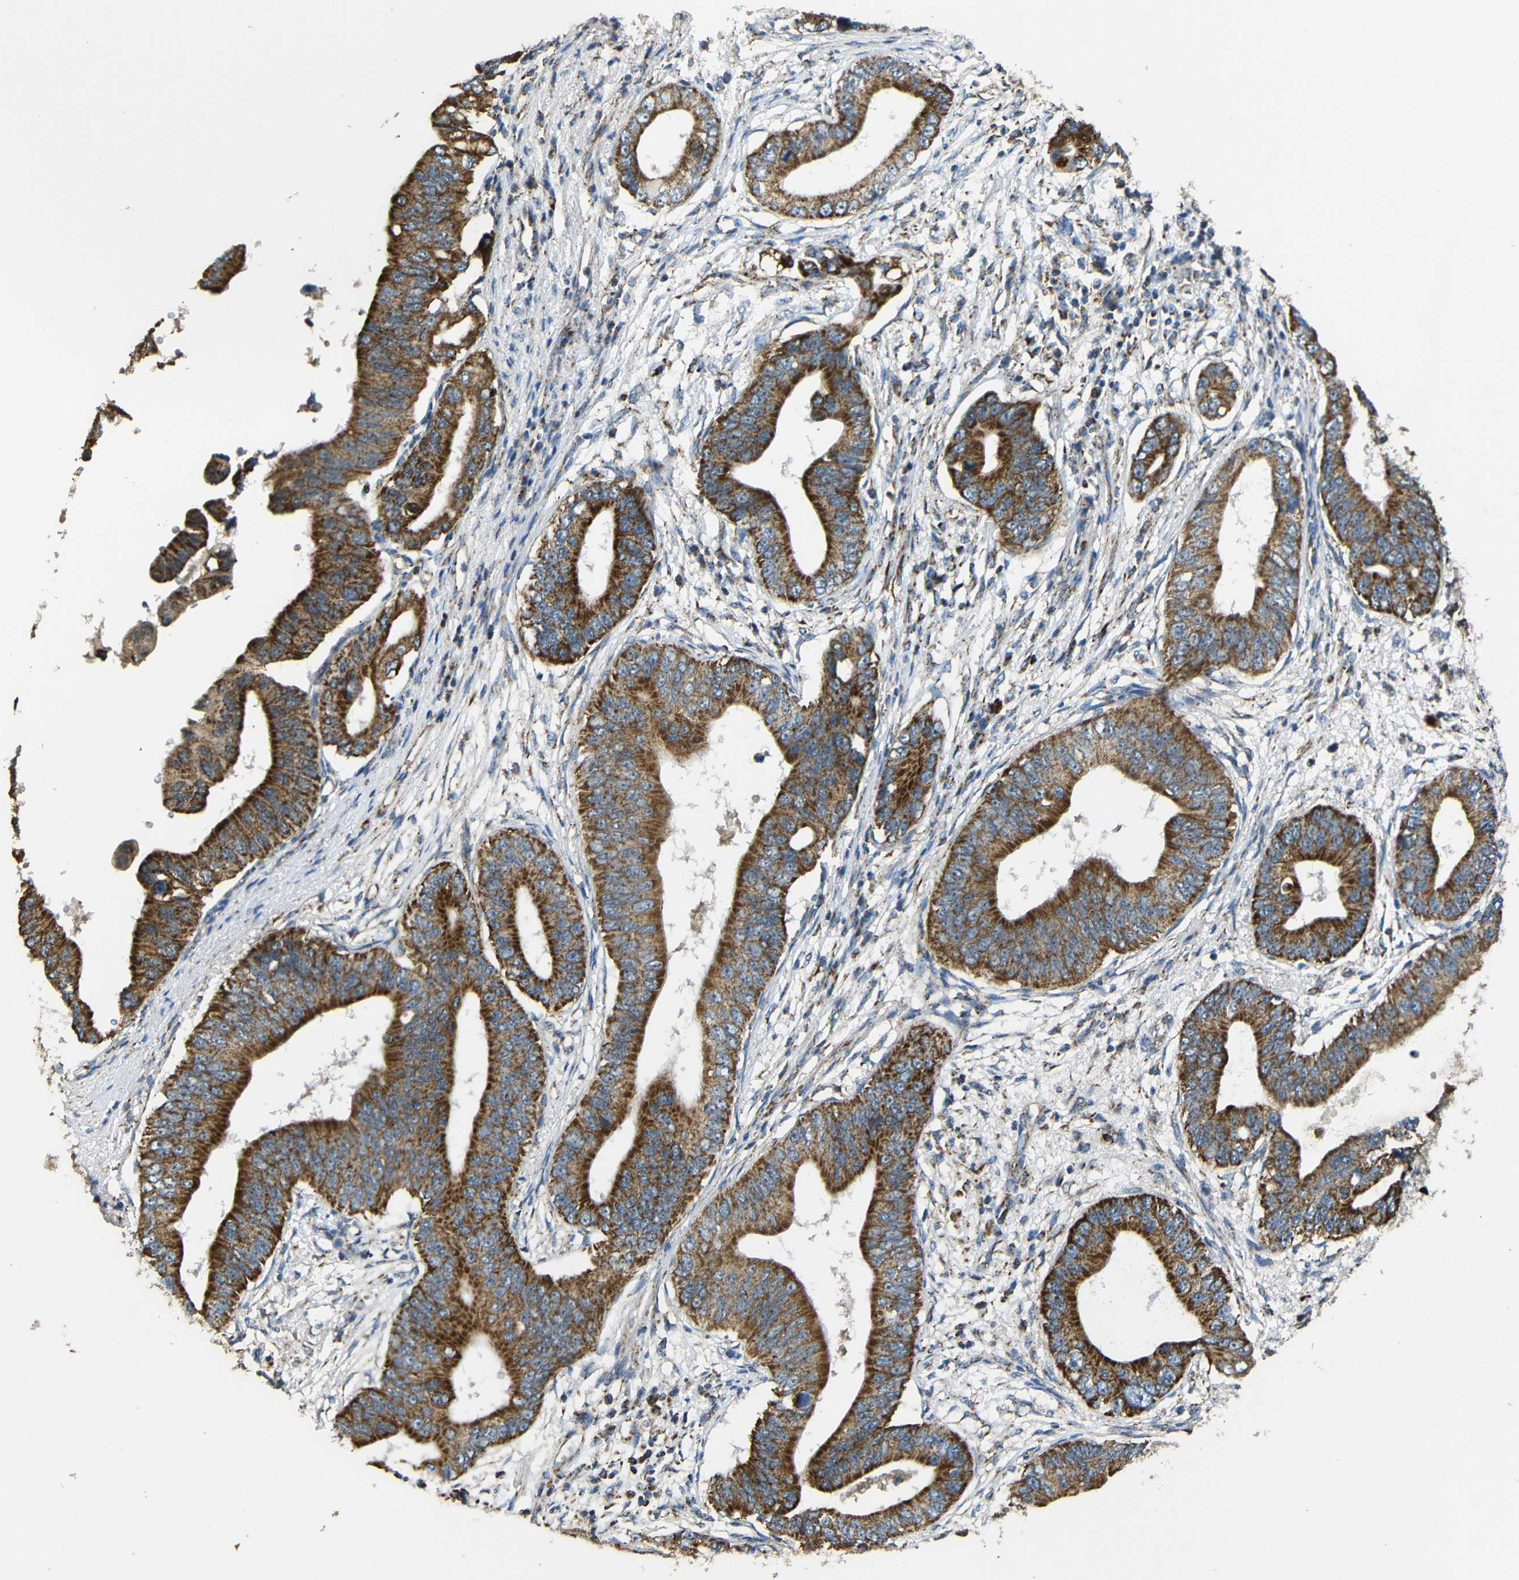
{"staining": {"intensity": "strong", "quantity": ">75%", "location": "cytoplasmic/membranous"}, "tissue": "pancreatic cancer", "cell_type": "Tumor cells", "image_type": "cancer", "snomed": [{"axis": "morphology", "description": "Adenocarcinoma, NOS"}, {"axis": "topography", "description": "Pancreas"}], "caption": "DAB immunohistochemical staining of human pancreatic cancer demonstrates strong cytoplasmic/membranous protein staining in about >75% of tumor cells.", "gene": "NR3C2", "patient": {"sex": "male", "age": 77}}